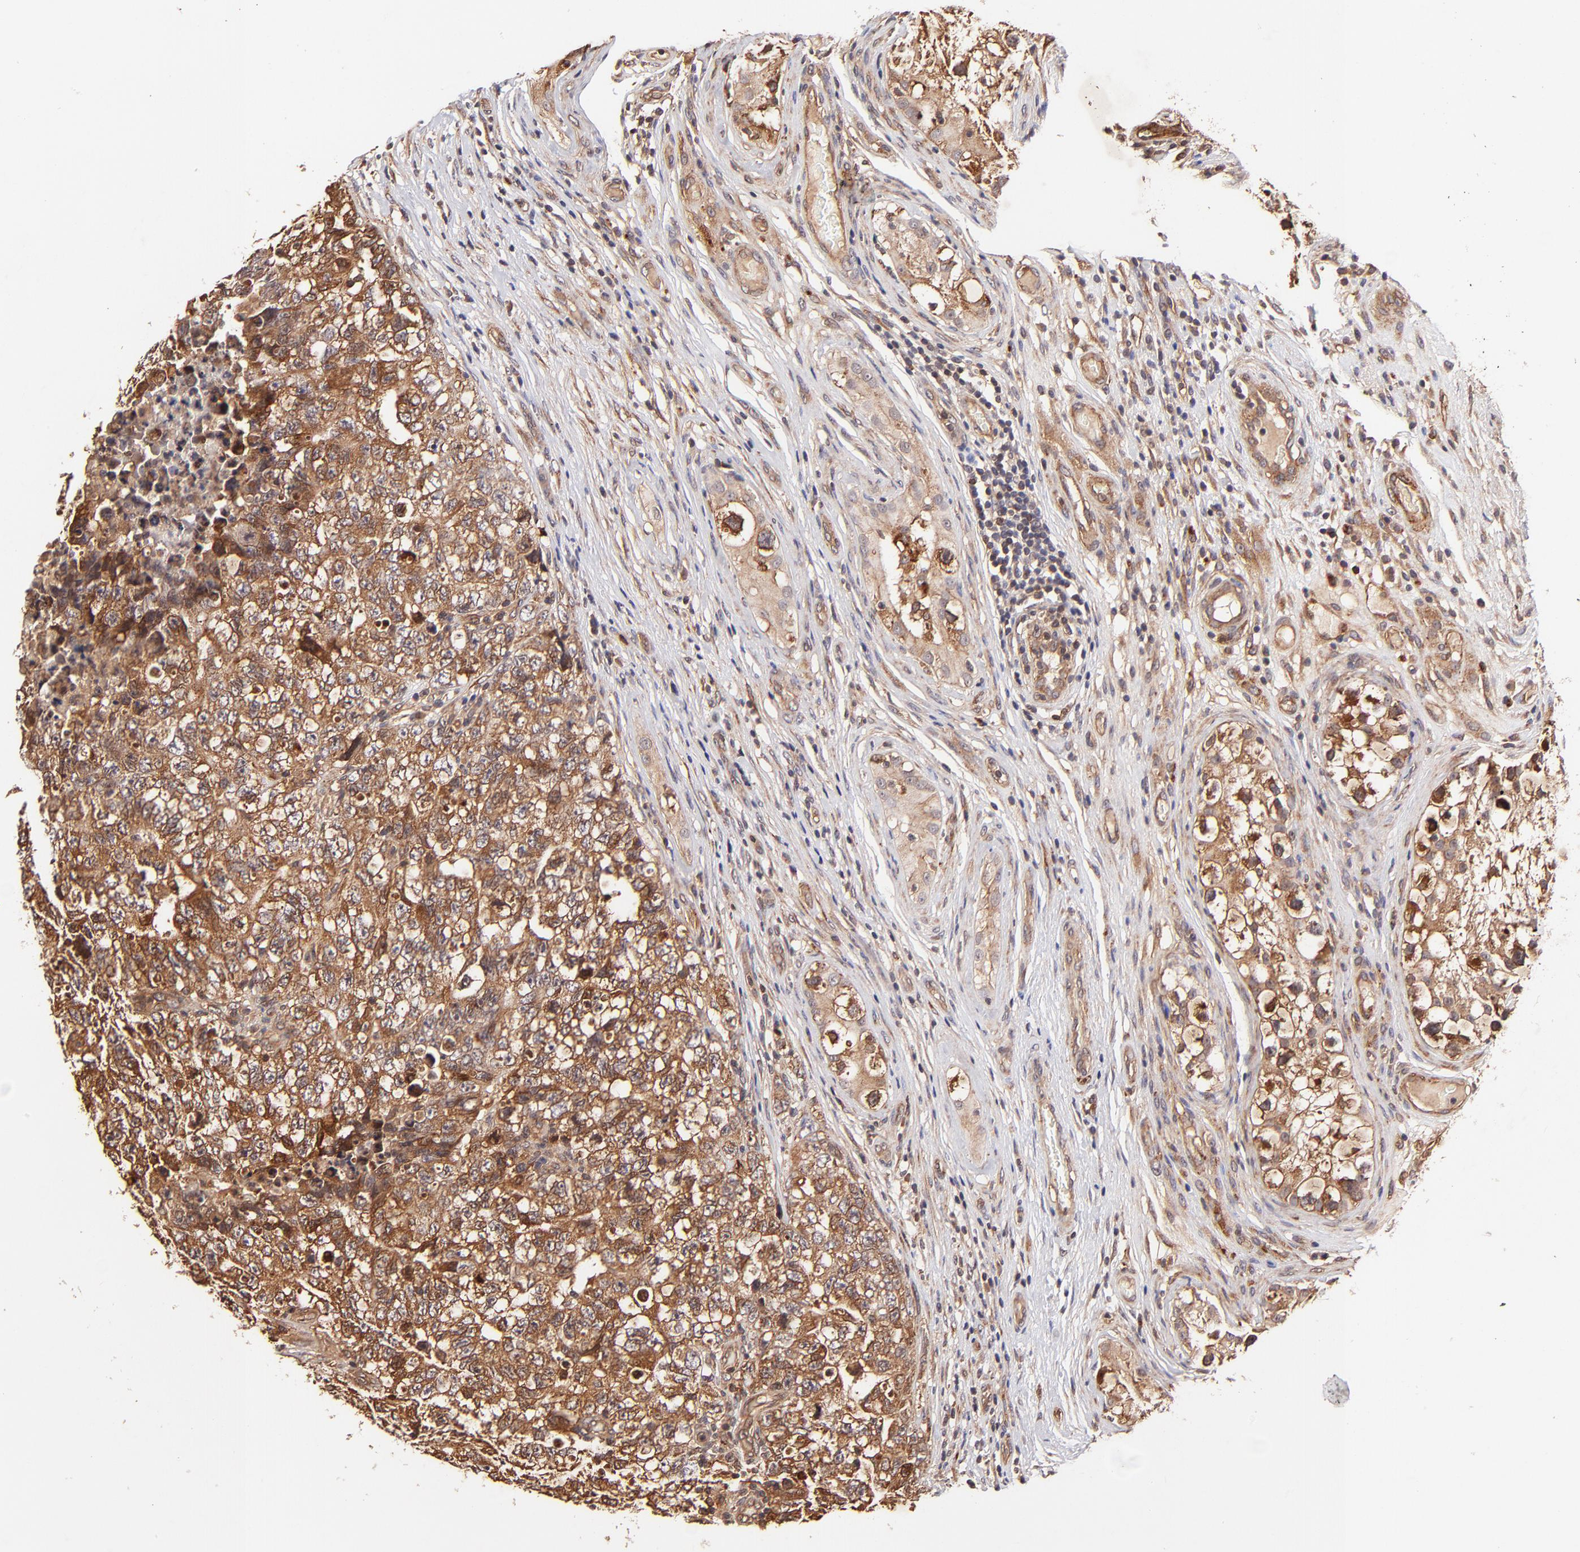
{"staining": {"intensity": "strong", "quantity": ">75%", "location": "cytoplasmic/membranous"}, "tissue": "testis cancer", "cell_type": "Tumor cells", "image_type": "cancer", "snomed": [{"axis": "morphology", "description": "Carcinoma, Embryonal, NOS"}, {"axis": "topography", "description": "Testis"}], "caption": "Immunohistochemistry (IHC) micrograph of neoplastic tissue: testis cancer stained using IHC reveals high levels of strong protein expression localized specifically in the cytoplasmic/membranous of tumor cells, appearing as a cytoplasmic/membranous brown color.", "gene": "ITGB1", "patient": {"sex": "male", "age": 31}}